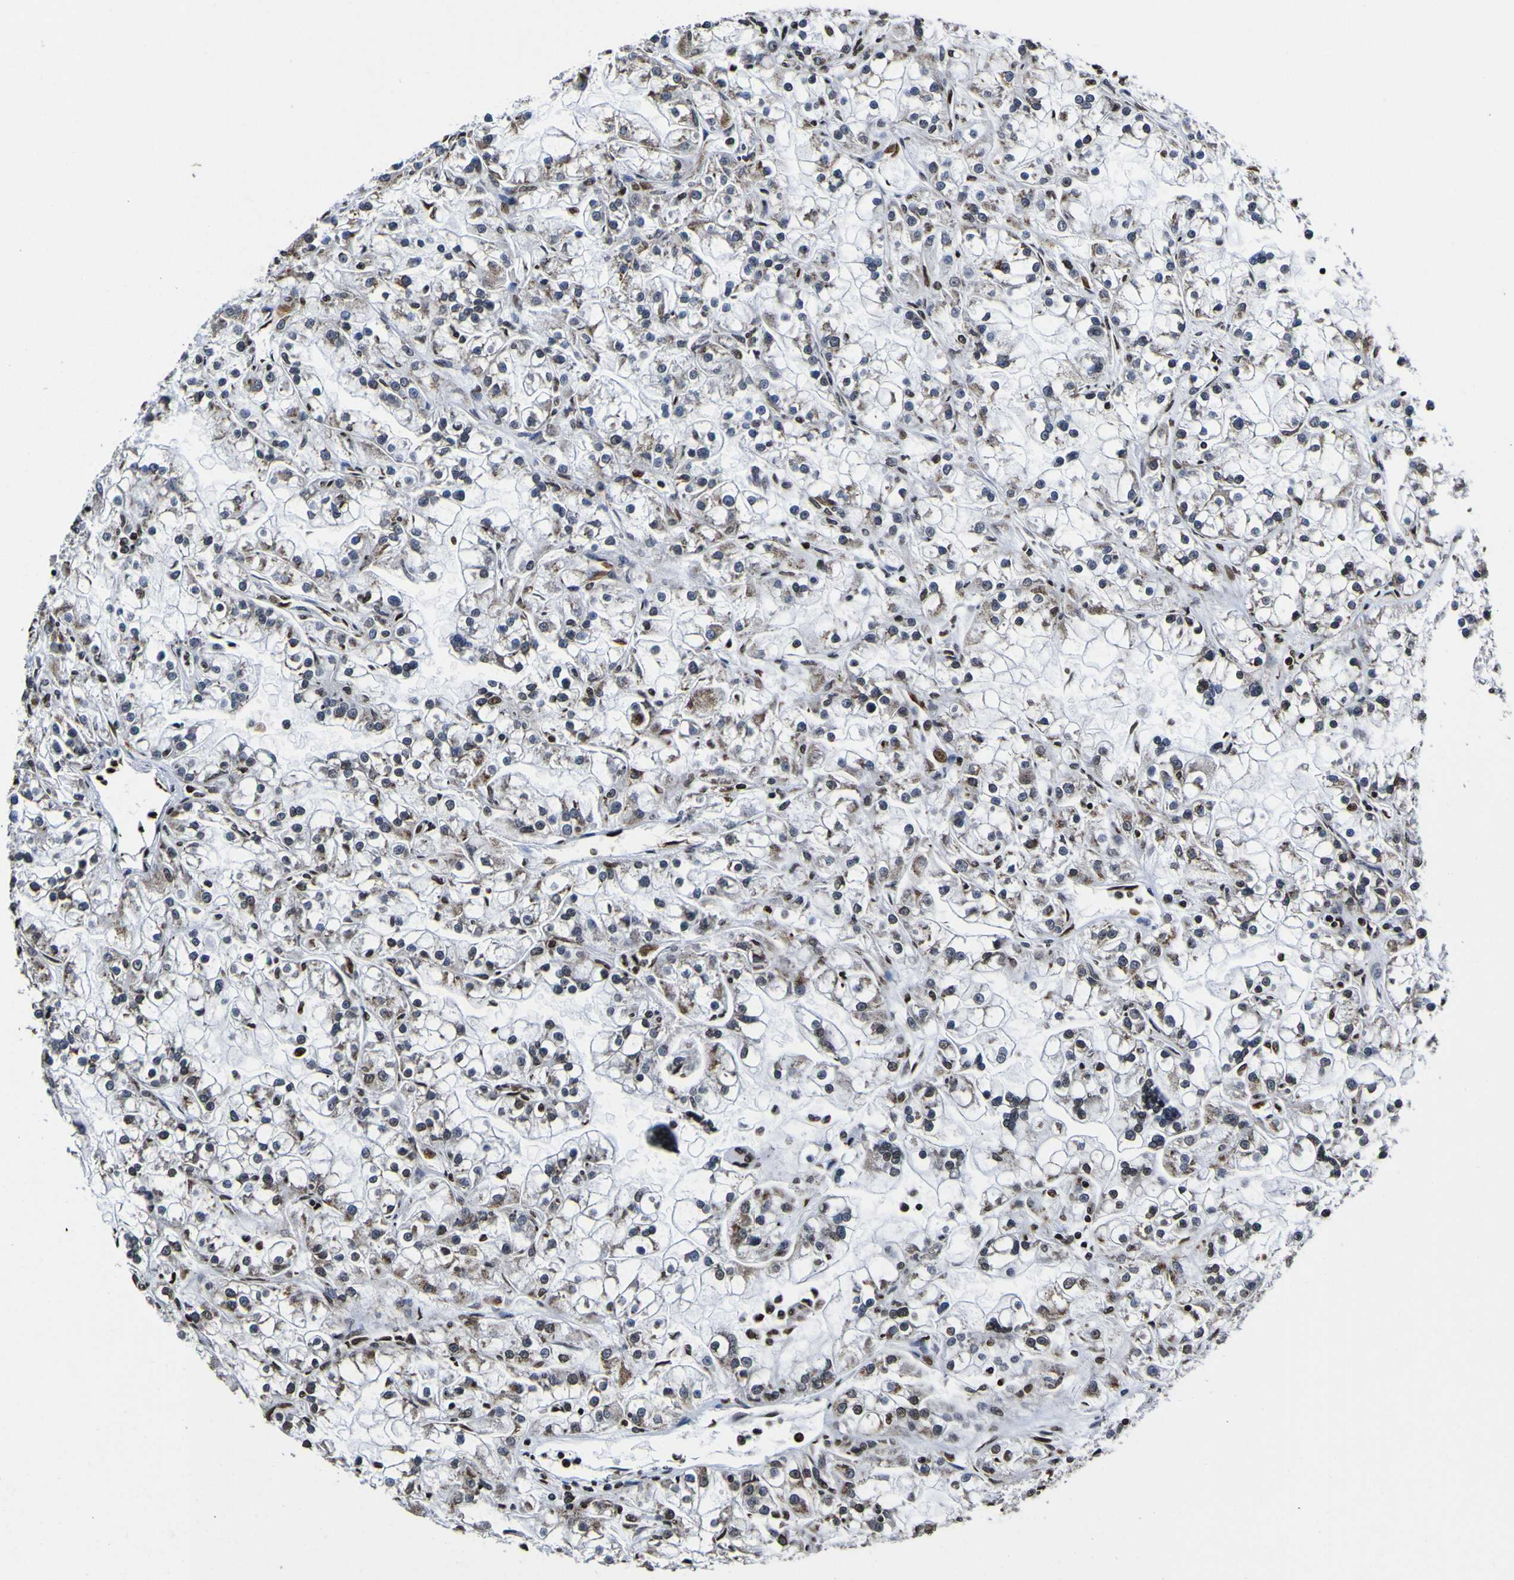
{"staining": {"intensity": "moderate", "quantity": "<25%", "location": "nuclear"}, "tissue": "renal cancer", "cell_type": "Tumor cells", "image_type": "cancer", "snomed": [{"axis": "morphology", "description": "Adenocarcinoma, NOS"}, {"axis": "topography", "description": "Kidney"}], "caption": "Immunohistochemical staining of renal adenocarcinoma reveals moderate nuclear protein expression in approximately <25% of tumor cells.", "gene": "PIAS1", "patient": {"sex": "female", "age": 52}}